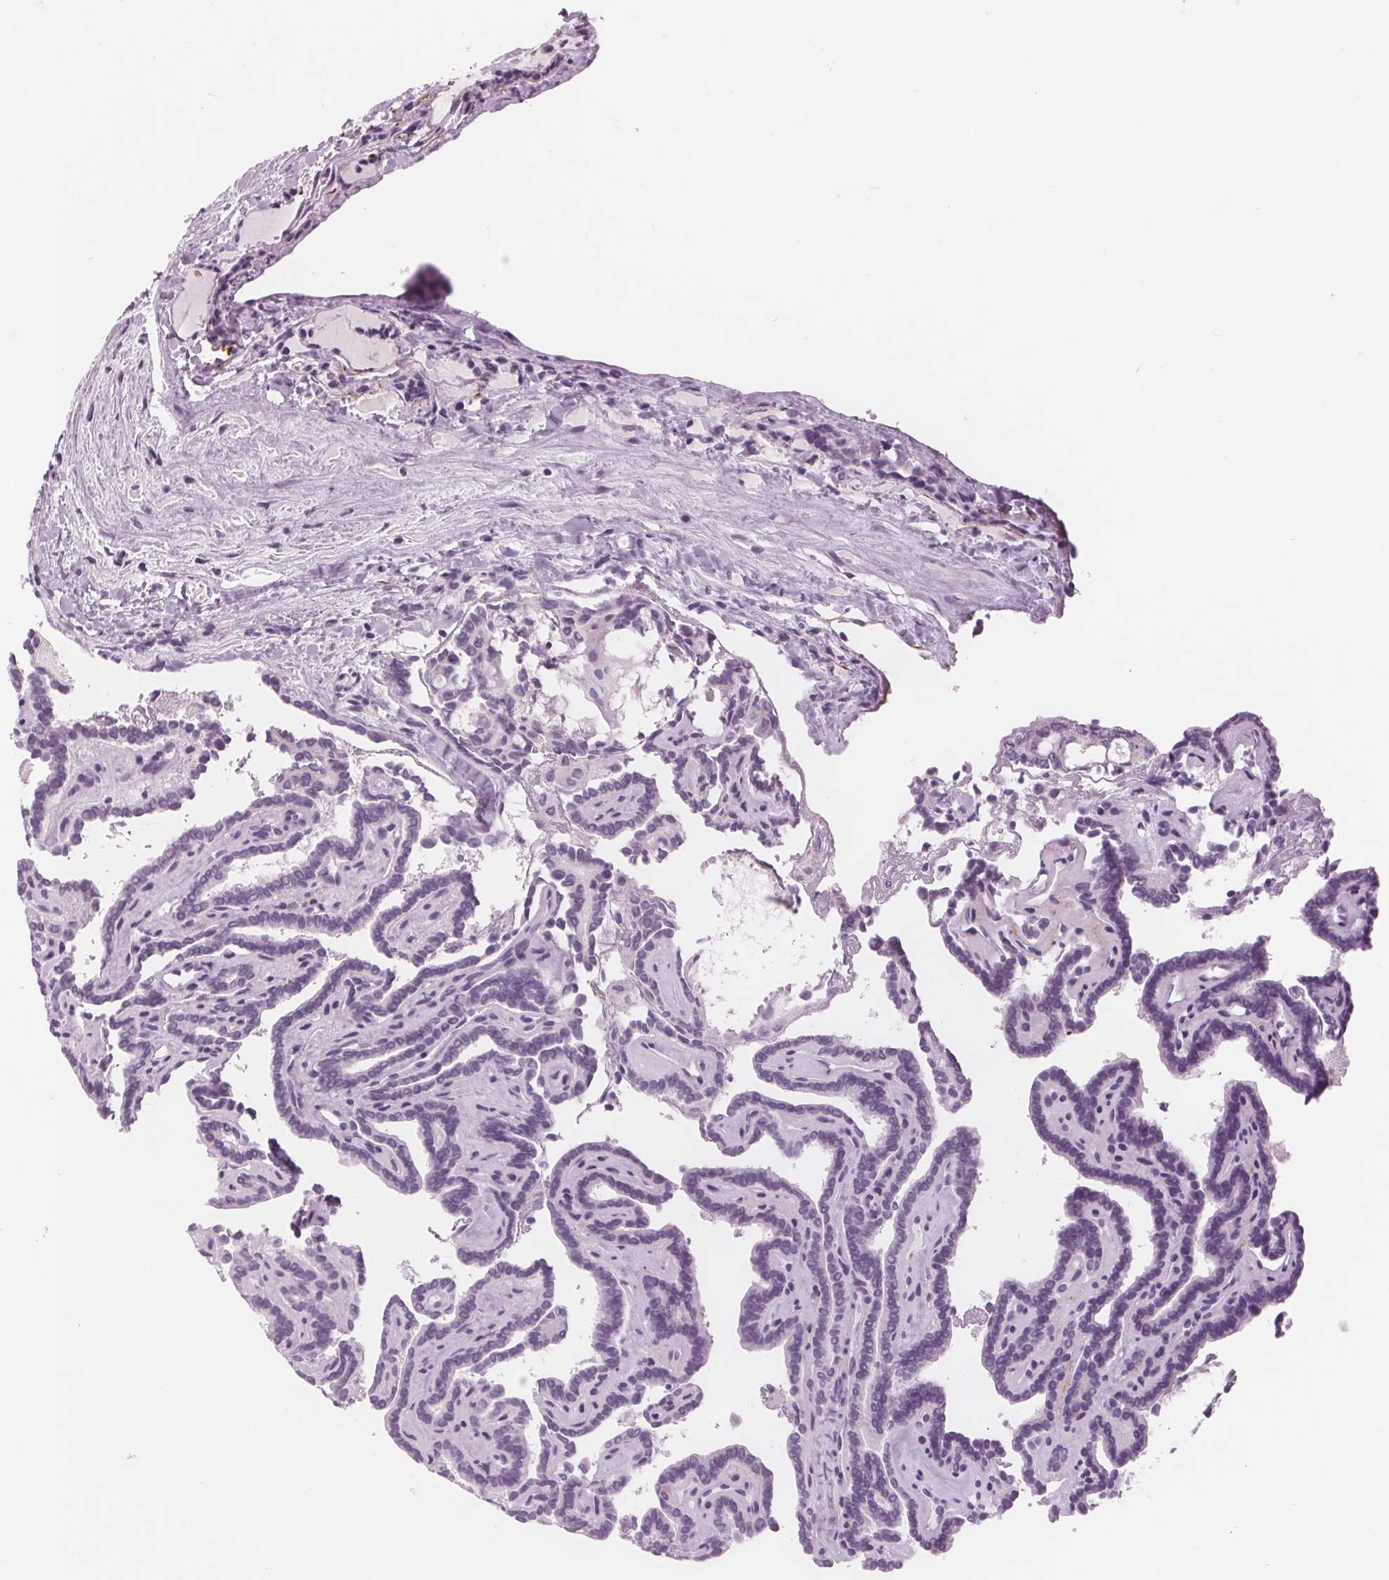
{"staining": {"intensity": "negative", "quantity": "none", "location": "none"}, "tissue": "thyroid cancer", "cell_type": "Tumor cells", "image_type": "cancer", "snomed": [{"axis": "morphology", "description": "Papillary adenocarcinoma, NOS"}, {"axis": "topography", "description": "Thyroid gland"}], "caption": "Tumor cells are negative for brown protein staining in thyroid cancer. (DAB IHC, high magnification).", "gene": "AMBP", "patient": {"sex": "female", "age": 21}}